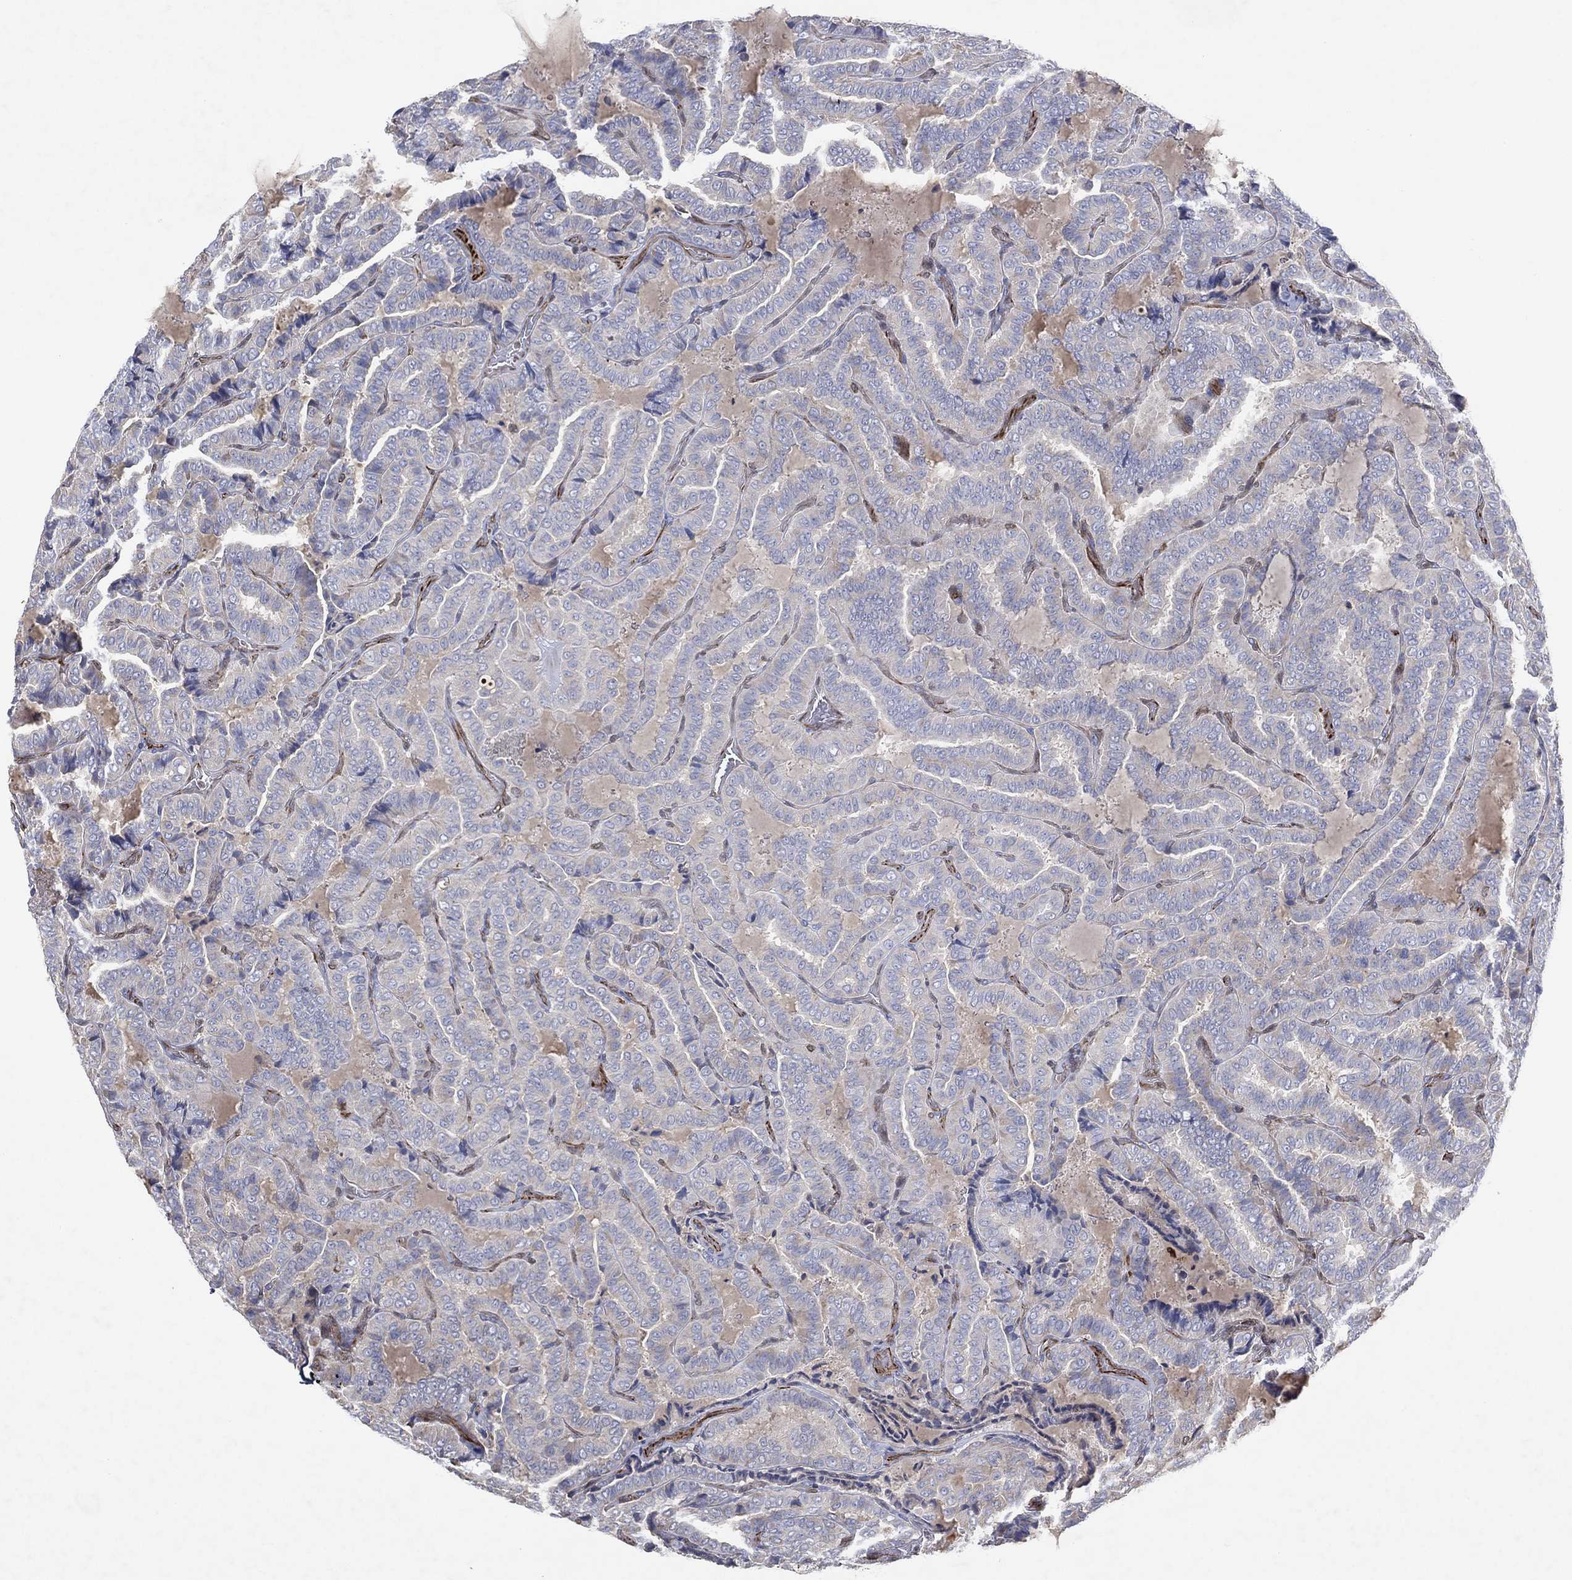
{"staining": {"intensity": "negative", "quantity": "none", "location": "none"}, "tissue": "thyroid cancer", "cell_type": "Tumor cells", "image_type": "cancer", "snomed": [{"axis": "morphology", "description": "Papillary adenocarcinoma, NOS"}, {"axis": "topography", "description": "Thyroid gland"}], "caption": "High power microscopy histopathology image of an IHC photomicrograph of thyroid papillary adenocarcinoma, revealing no significant expression in tumor cells.", "gene": "FLI1", "patient": {"sex": "female", "age": 39}}